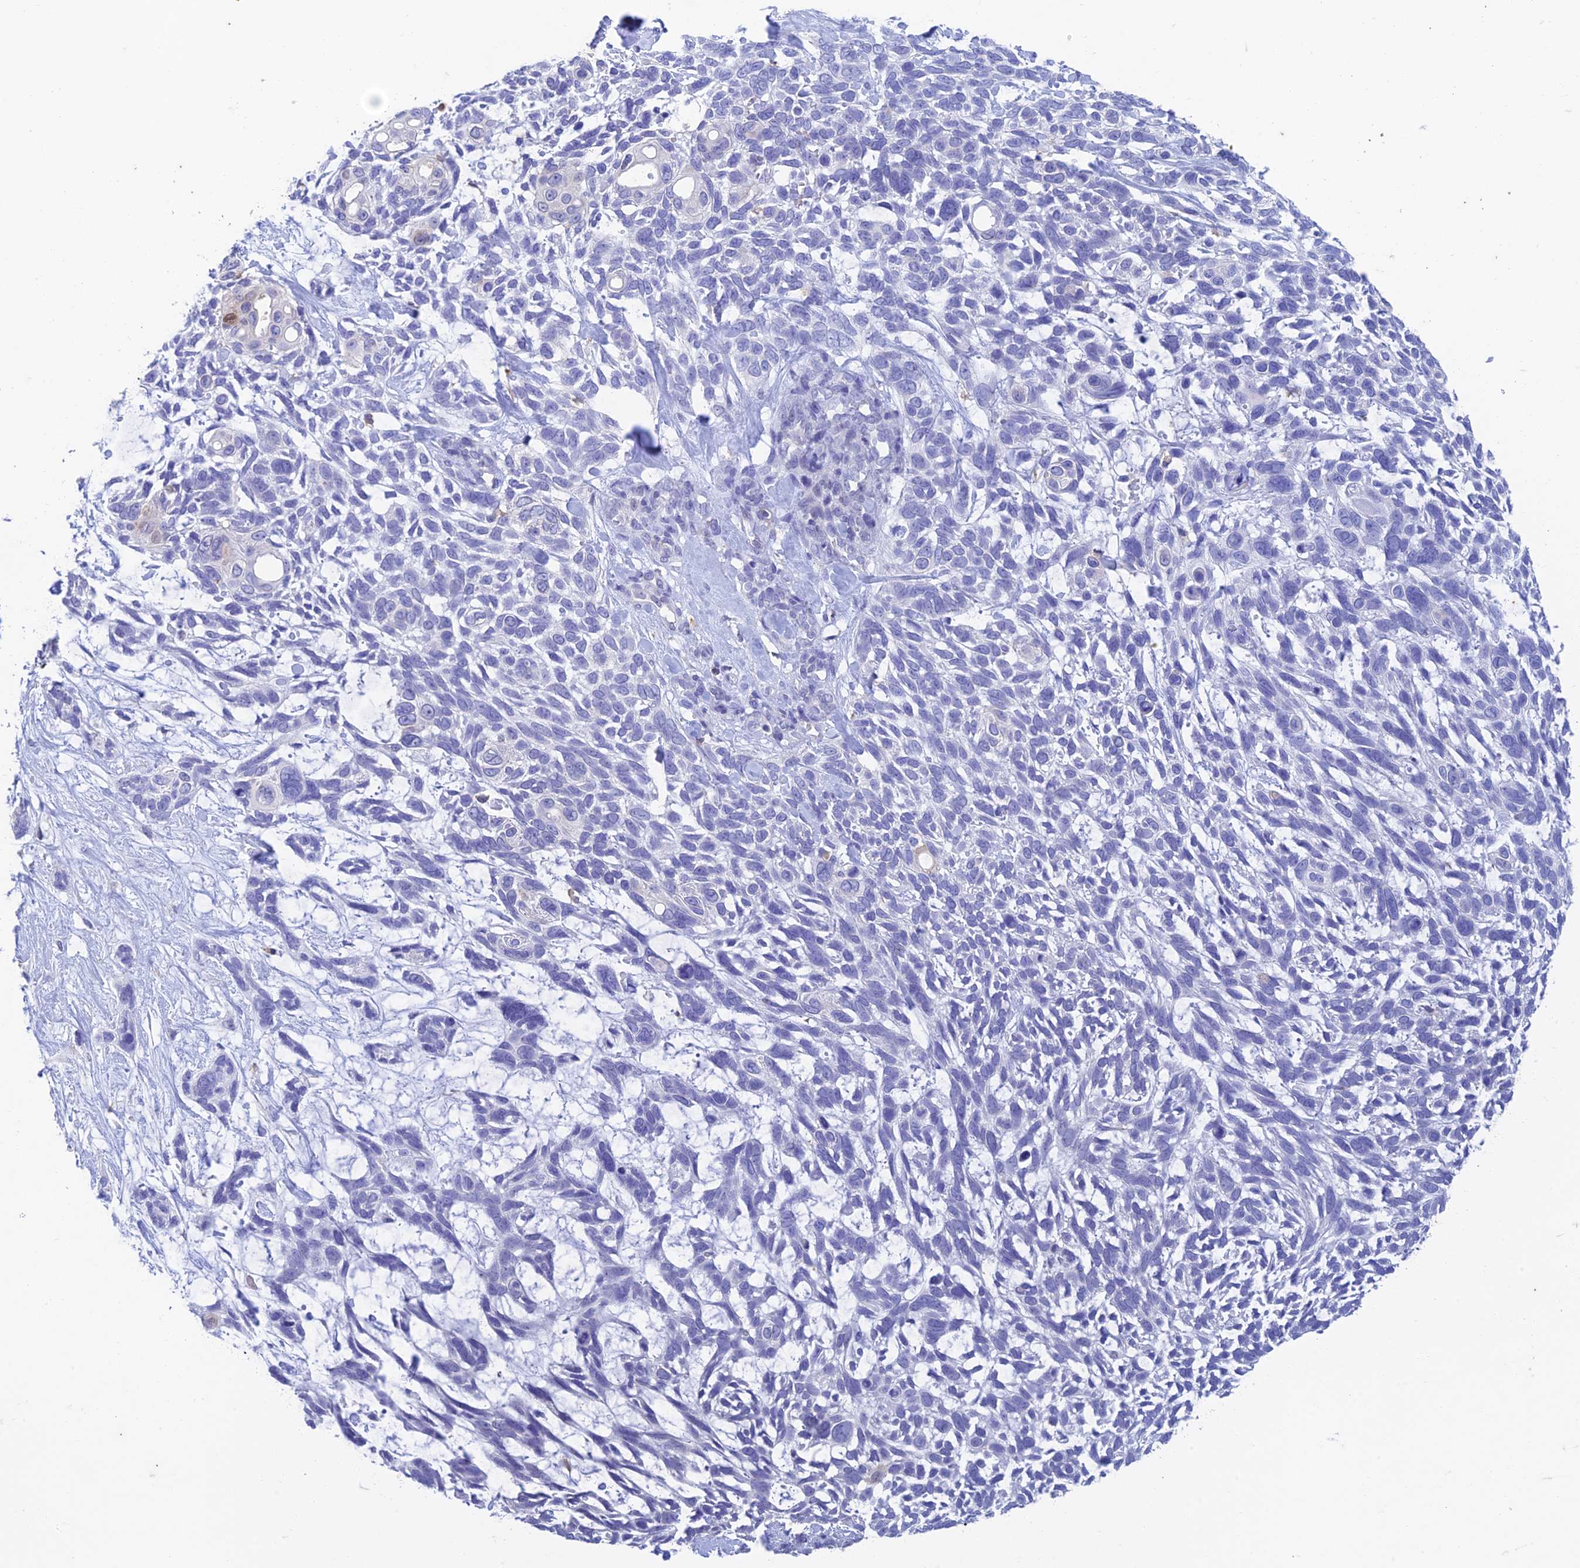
{"staining": {"intensity": "negative", "quantity": "none", "location": "none"}, "tissue": "skin cancer", "cell_type": "Tumor cells", "image_type": "cancer", "snomed": [{"axis": "morphology", "description": "Basal cell carcinoma"}, {"axis": "topography", "description": "Skin"}], "caption": "There is no significant positivity in tumor cells of basal cell carcinoma (skin).", "gene": "FGF7", "patient": {"sex": "male", "age": 88}}